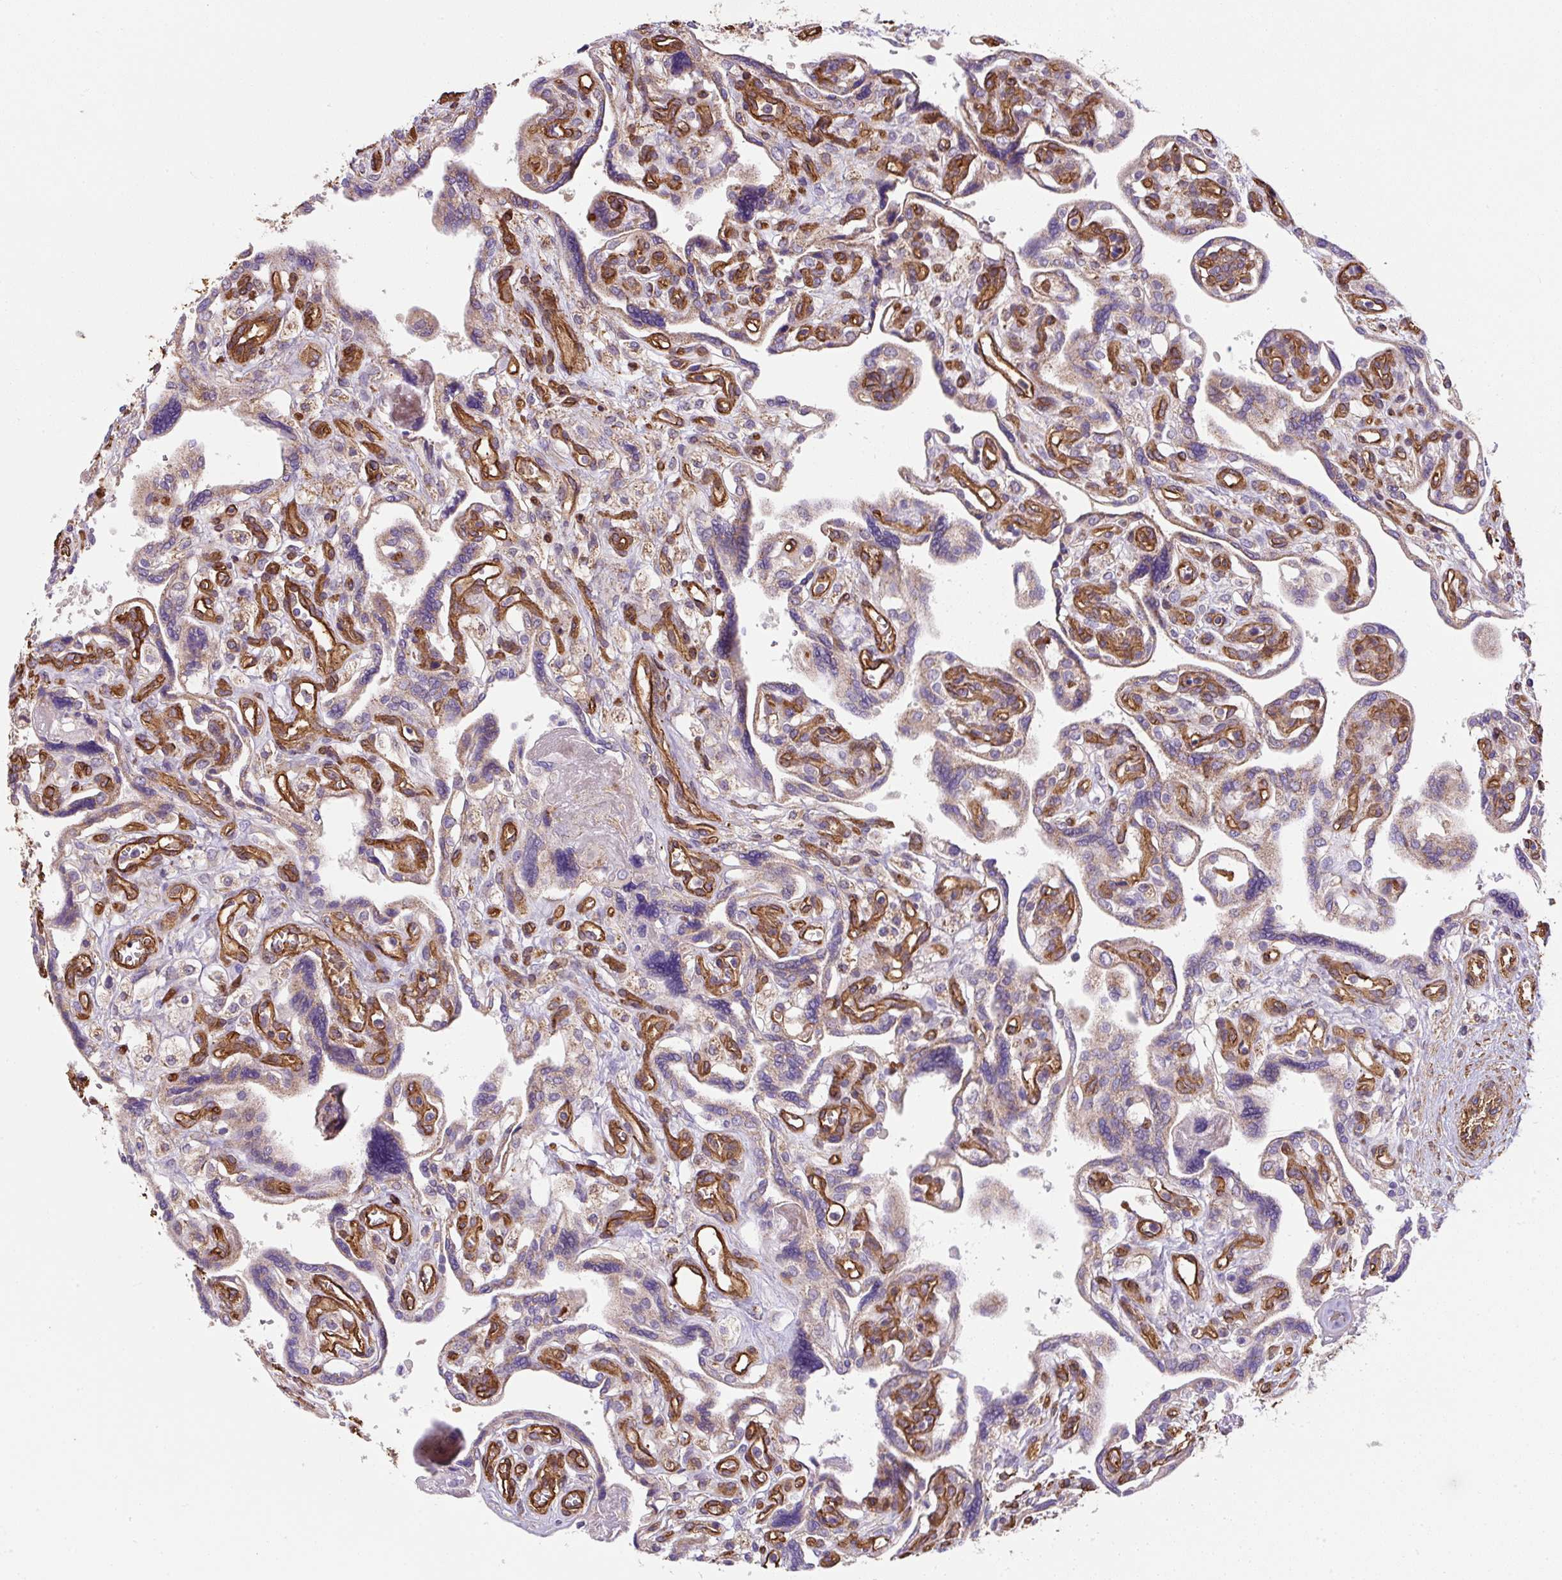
{"staining": {"intensity": "weak", "quantity": "25%-75%", "location": "cytoplasmic/membranous"}, "tissue": "placenta", "cell_type": "Decidual cells", "image_type": "normal", "snomed": [{"axis": "morphology", "description": "Normal tissue, NOS"}, {"axis": "topography", "description": "Placenta"}], "caption": "This micrograph displays IHC staining of benign placenta, with low weak cytoplasmic/membranous staining in about 25%-75% of decidual cells.", "gene": "ANKUB1", "patient": {"sex": "female", "age": 39}}